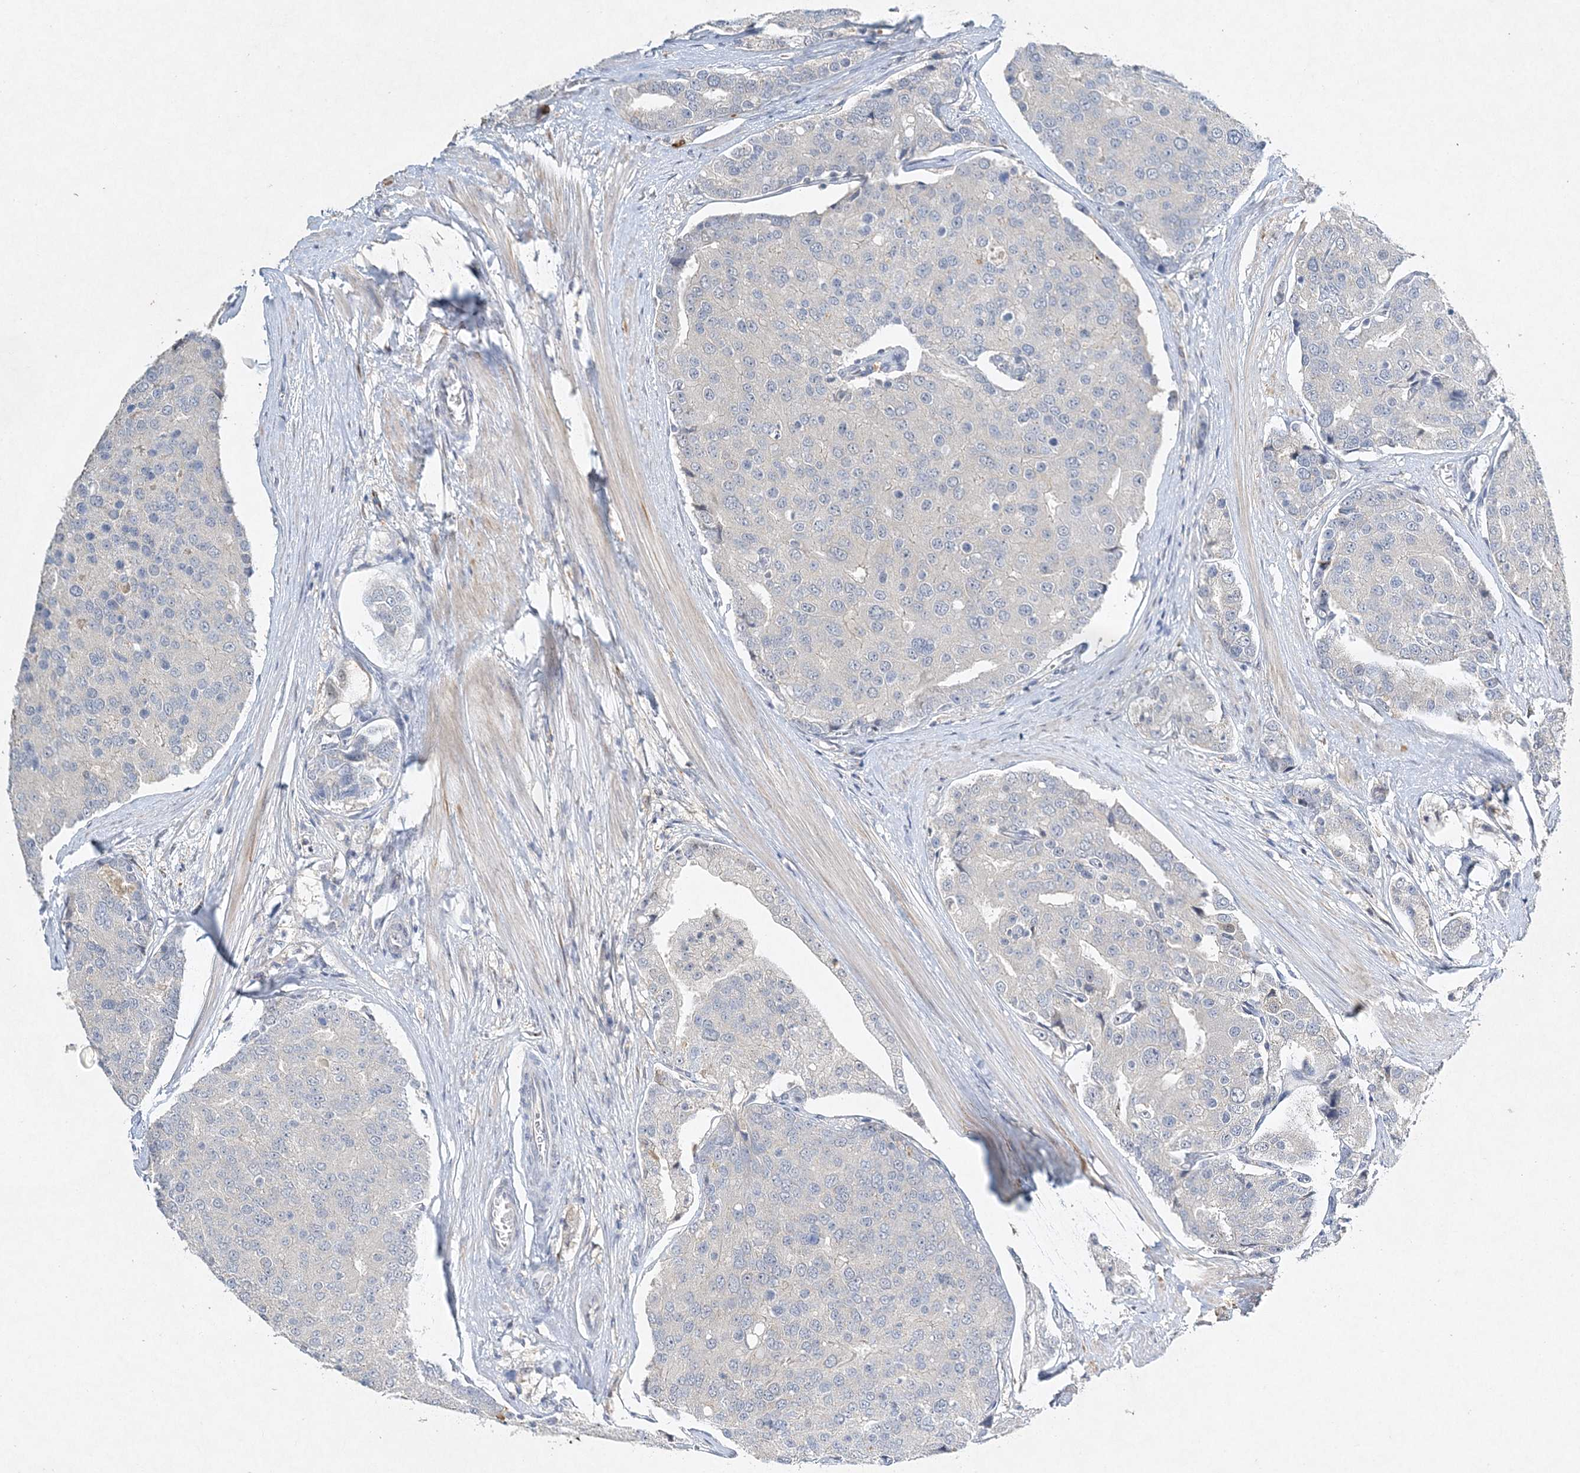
{"staining": {"intensity": "negative", "quantity": "none", "location": "none"}, "tissue": "prostate cancer", "cell_type": "Tumor cells", "image_type": "cancer", "snomed": [{"axis": "morphology", "description": "Adenocarcinoma, High grade"}, {"axis": "topography", "description": "Prostate"}], "caption": "This is a histopathology image of immunohistochemistry staining of prostate cancer, which shows no positivity in tumor cells.", "gene": "MAT2B", "patient": {"sex": "male", "age": 50}}